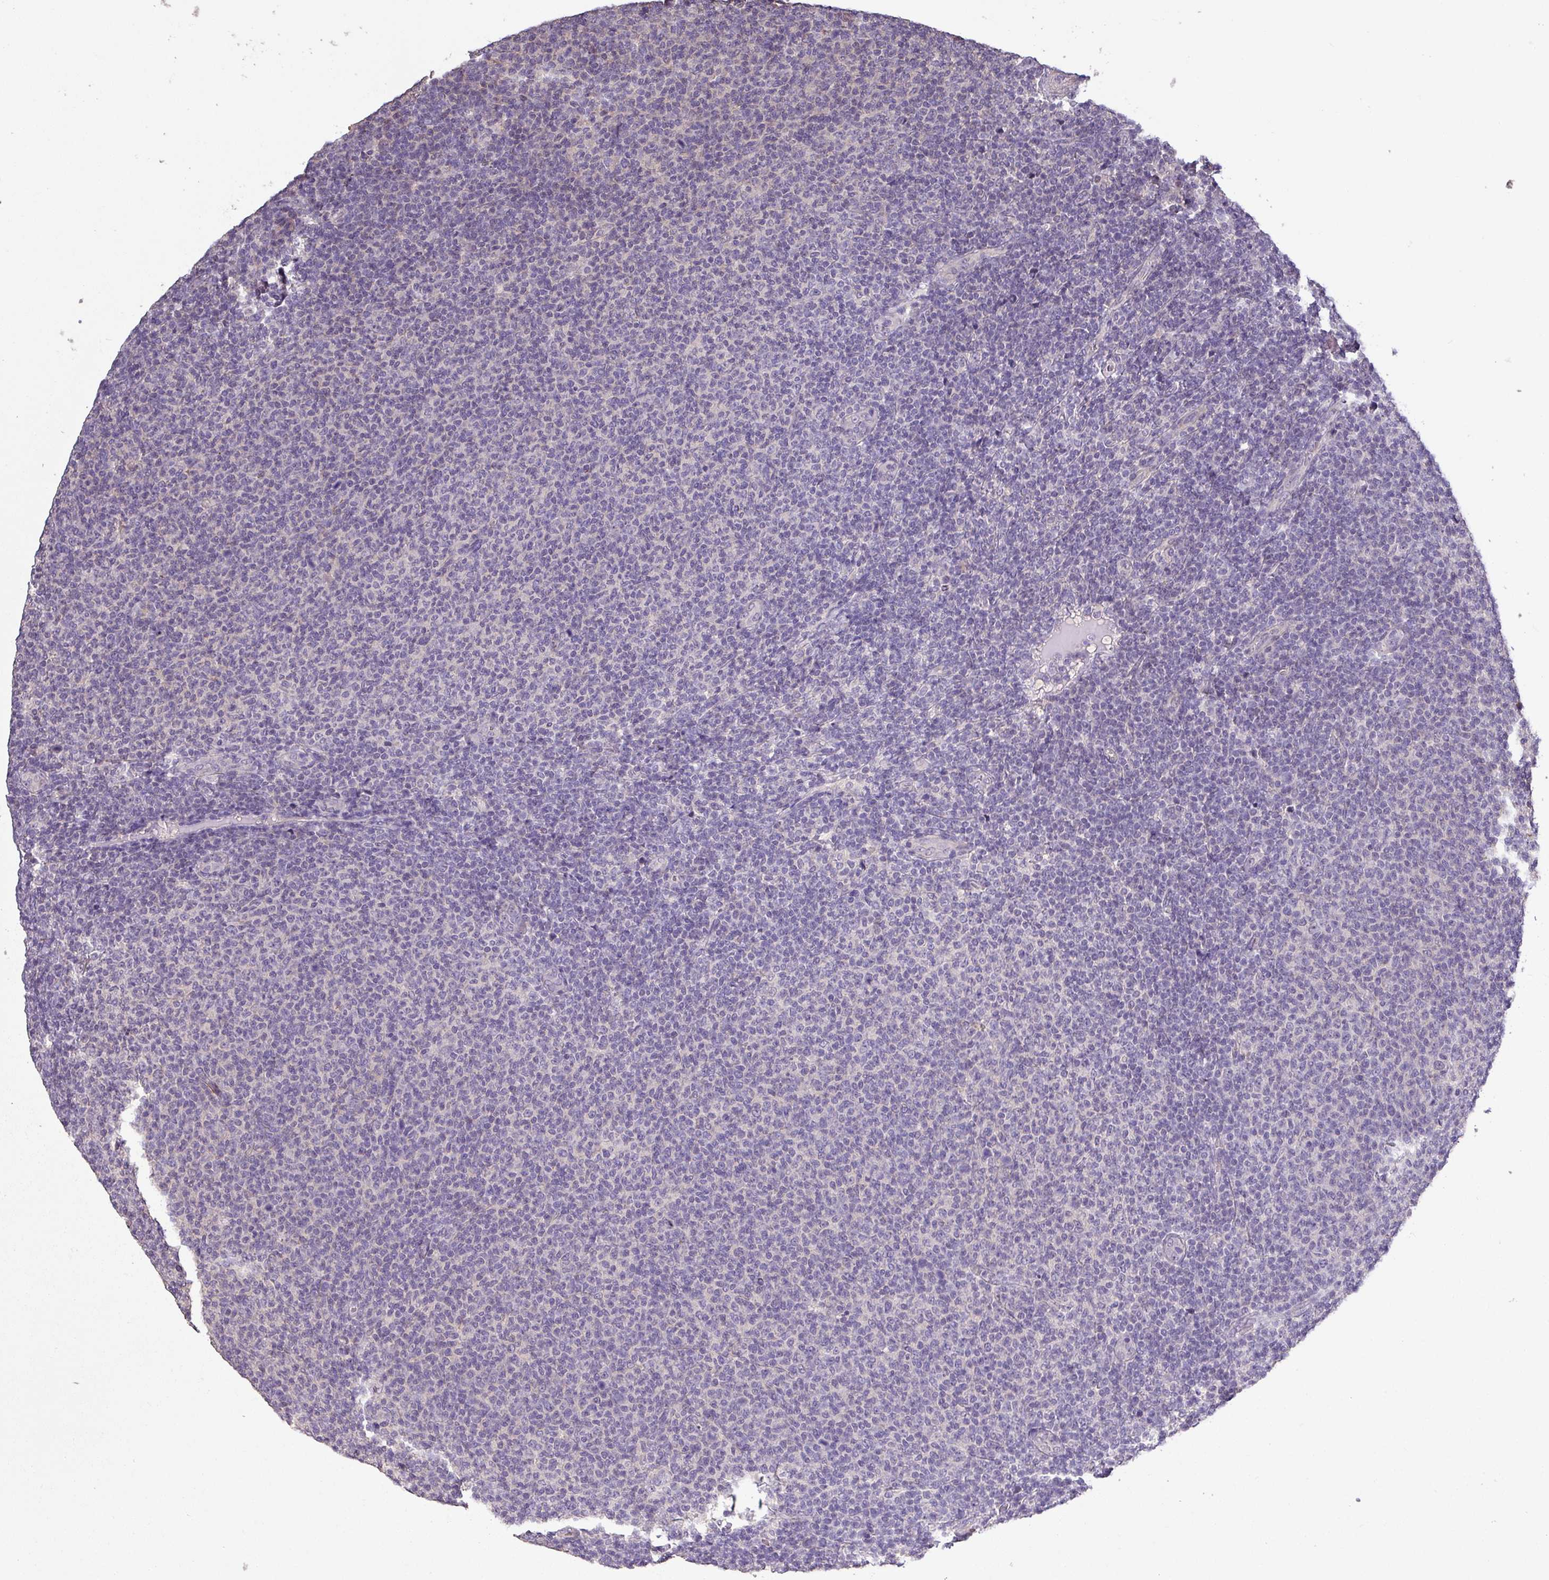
{"staining": {"intensity": "negative", "quantity": "none", "location": "none"}, "tissue": "lymphoma", "cell_type": "Tumor cells", "image_type": "cancer", "snomed": [{"axis": "morphology", "description": "Malignant lymphoma, non-Hodgkin's type, Low grade"}, {"axis": "topography", "description": "Lymph node"}], "caption": "The immunohistochemistry histopathology image has no significant positivity in tumor cells of low-grade malignant lymphoma, non-Hodgkin's type tissue.", "gene": "ISLR", "patient": {"sex": "male", "age": 66}}